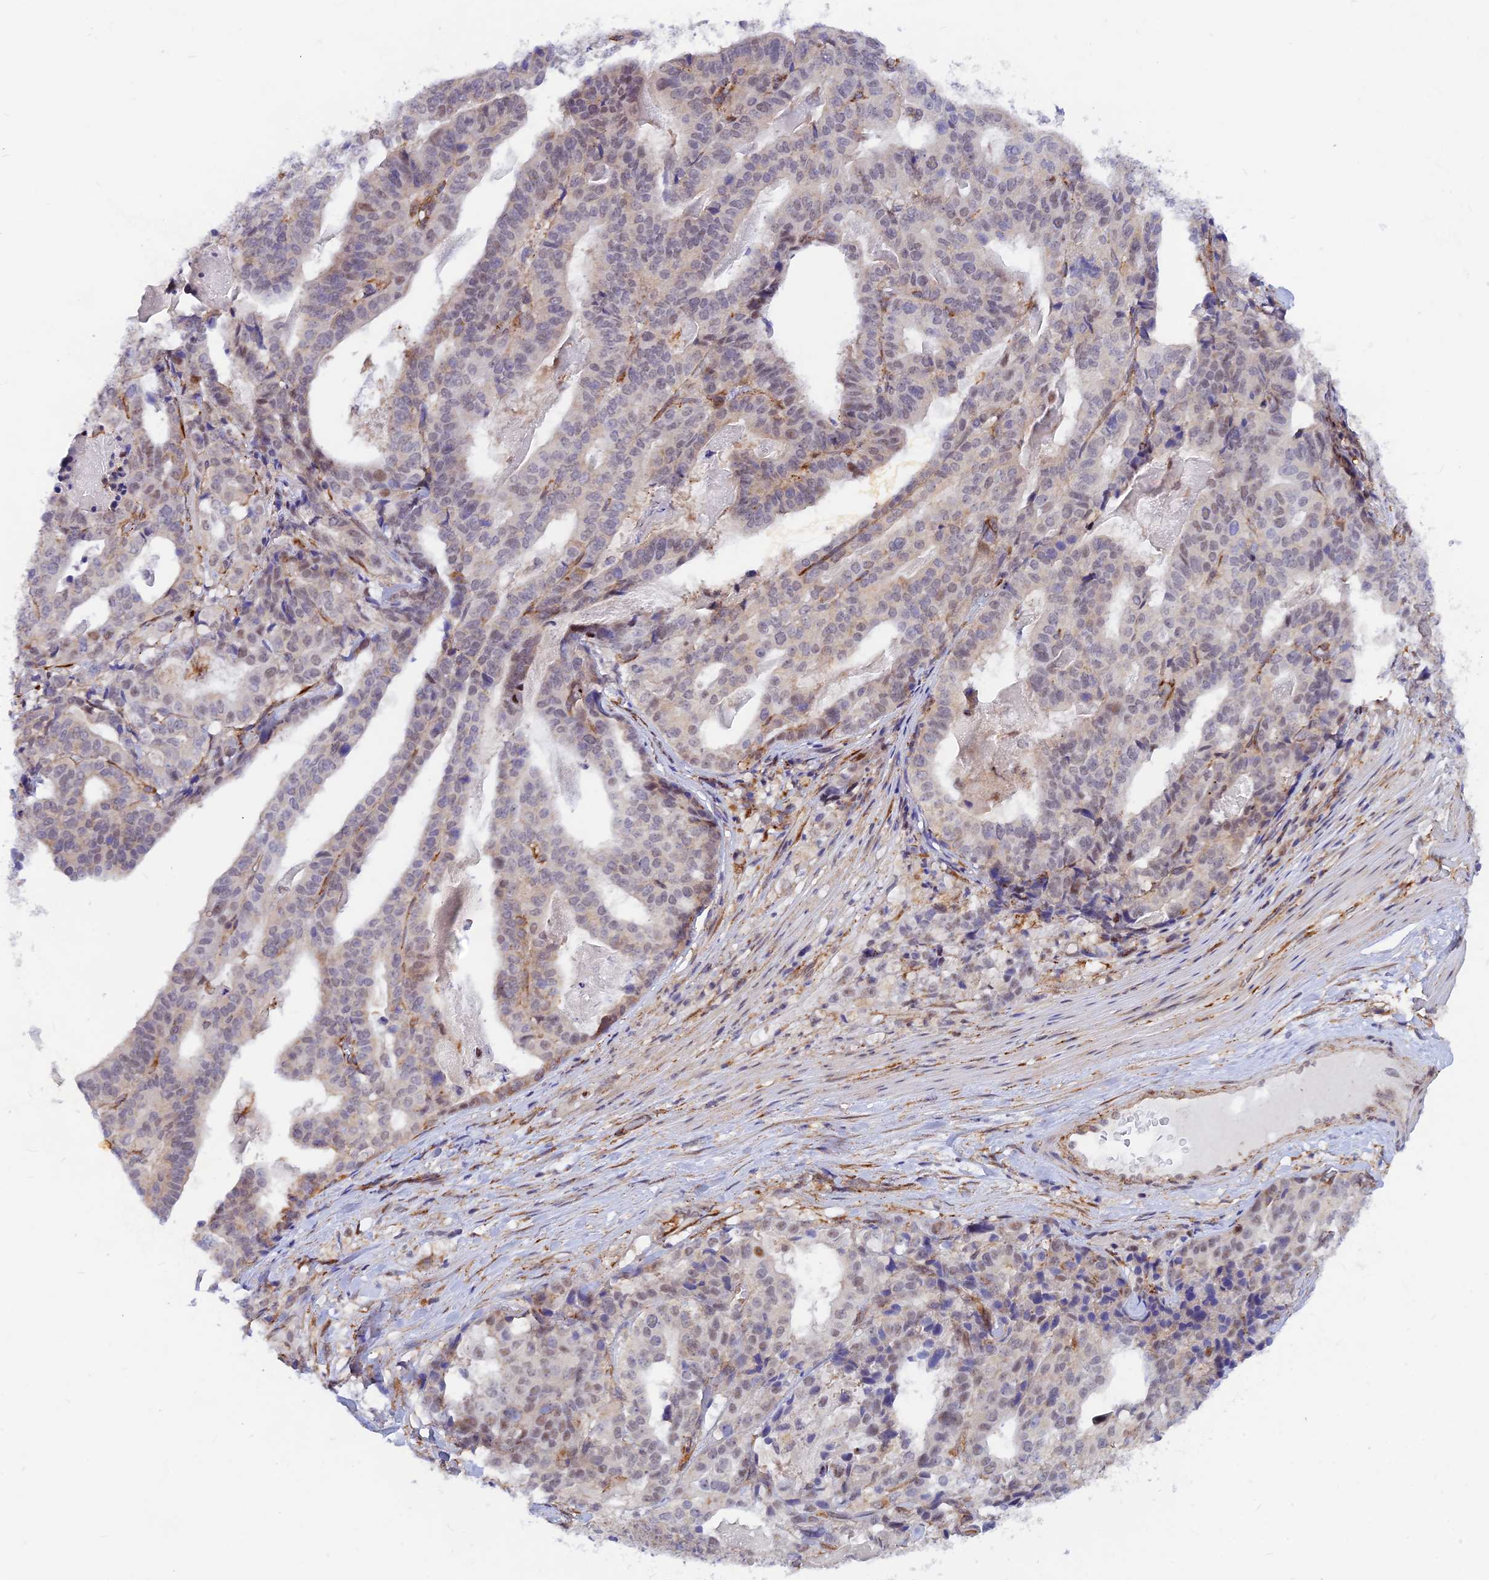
{"staining": {"intensity": "weak", "quantity": "<25%", "location": "nuclear"}, "tissue": "stomach cancer", "cell_type": "Tumor cells", "image_type": "cancer", "snomed": [{"axis": "morphology", "description": "Adenocarcinoma, NOS"}, {"axis": "topography", "description": "Stomach"}], "caption": "High power microscopy micrograph of an immunohistochemistry image of stomach cancer, revealing no significant expression in tumor cells.", "gene": "VSTM2L", "patient": {"sex": "male", "age": 48}}